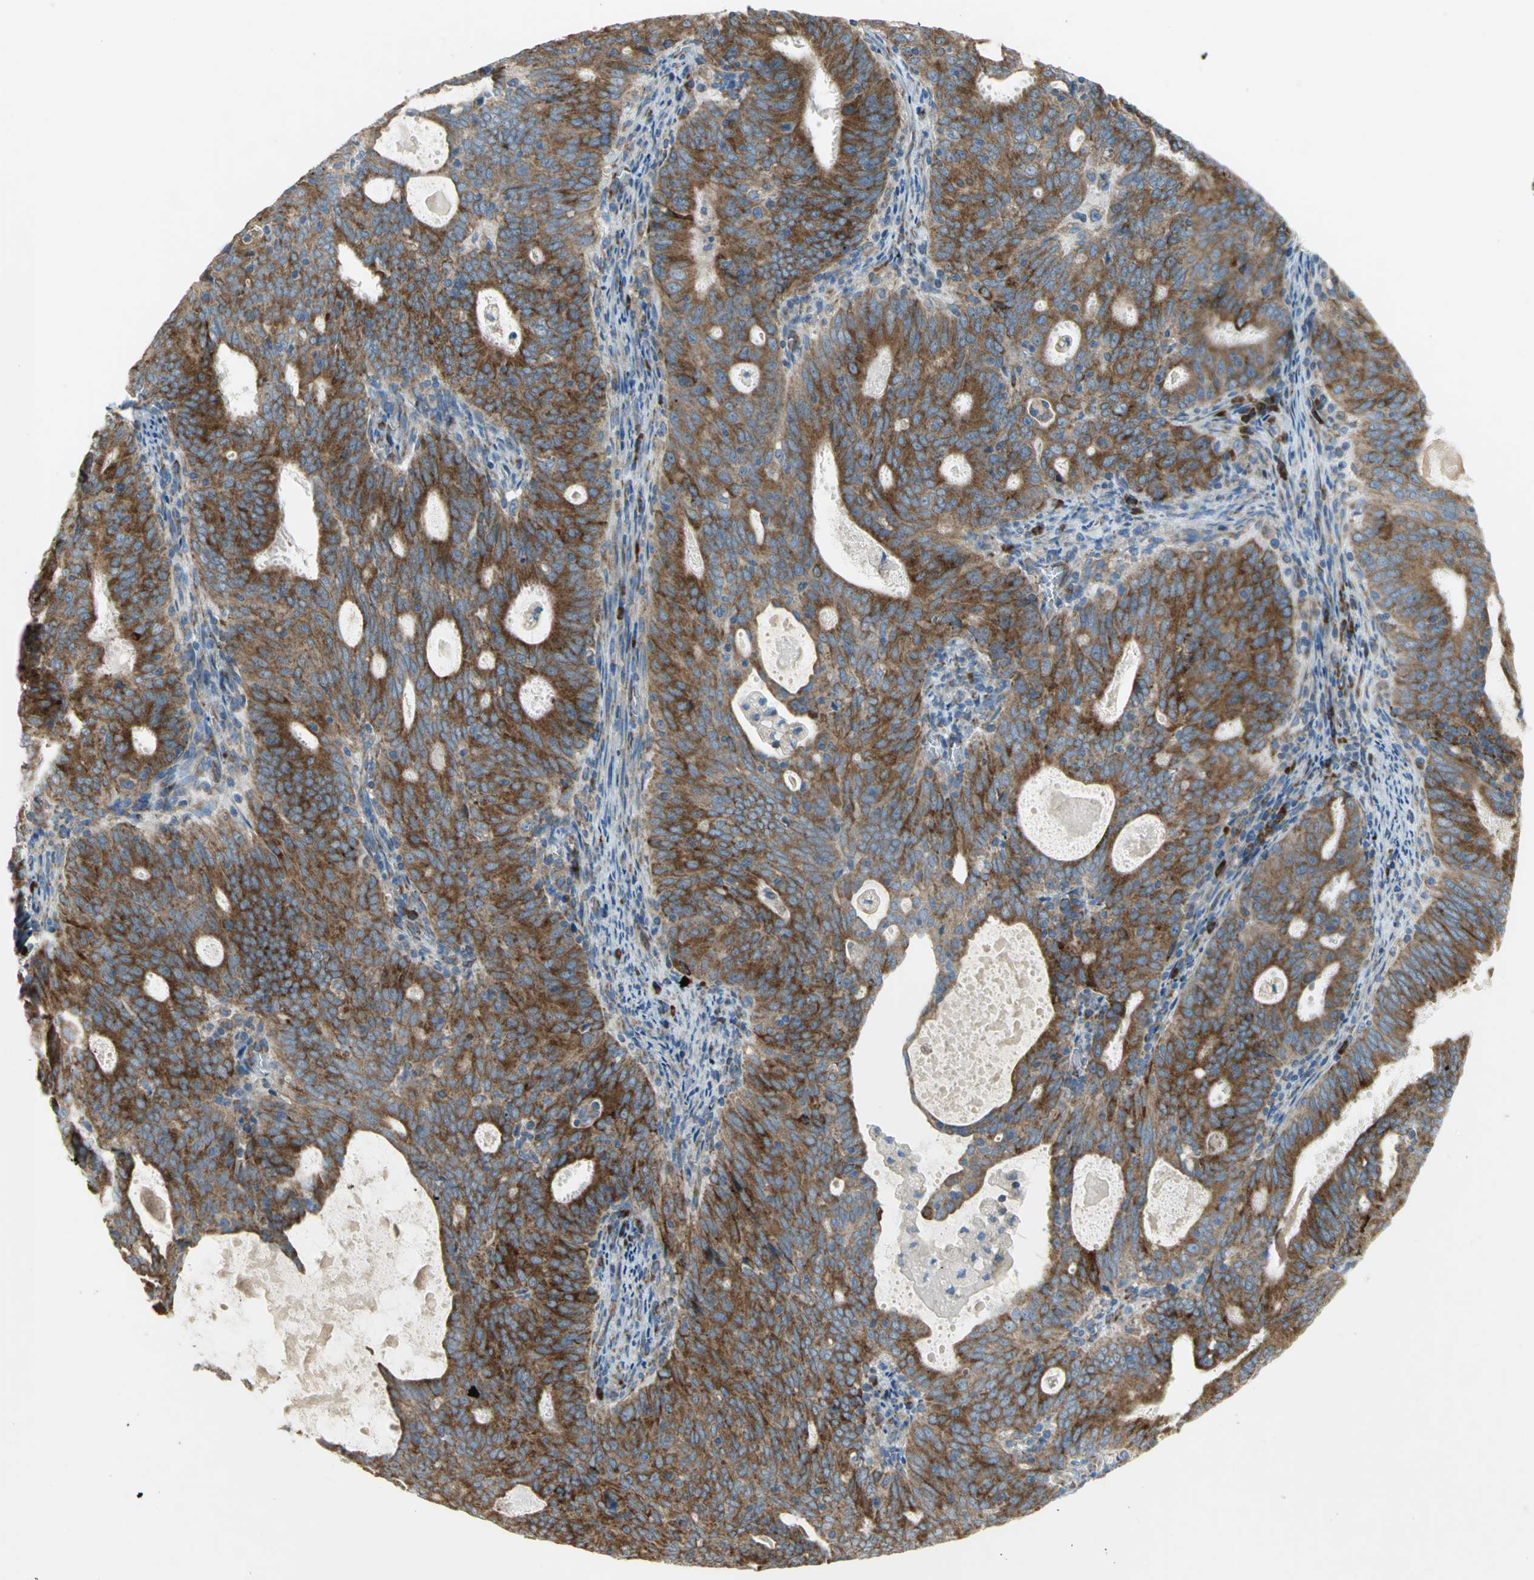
{"staining": {"intensity": "strong", "quantity": ">75%", "location": "cytoplasmic/membranous"}, "tissue": "cervical cancer", "cell_type": "Tumor cells", "image_type": "cancer", "snomed": [{"axis": "morphology", "description": "Adenocarcinoma, NOS"}, {"axis": "topography", "description": "Cervix"}], "caption": "There is high levels of strong cytoplasmic/membranous staining in tumor cells of cervical cancer, as demonstrated by immunohistochemical staining (brown color).", "gene": "TULP4", "patient": {"sex": "female", "age": 44}}